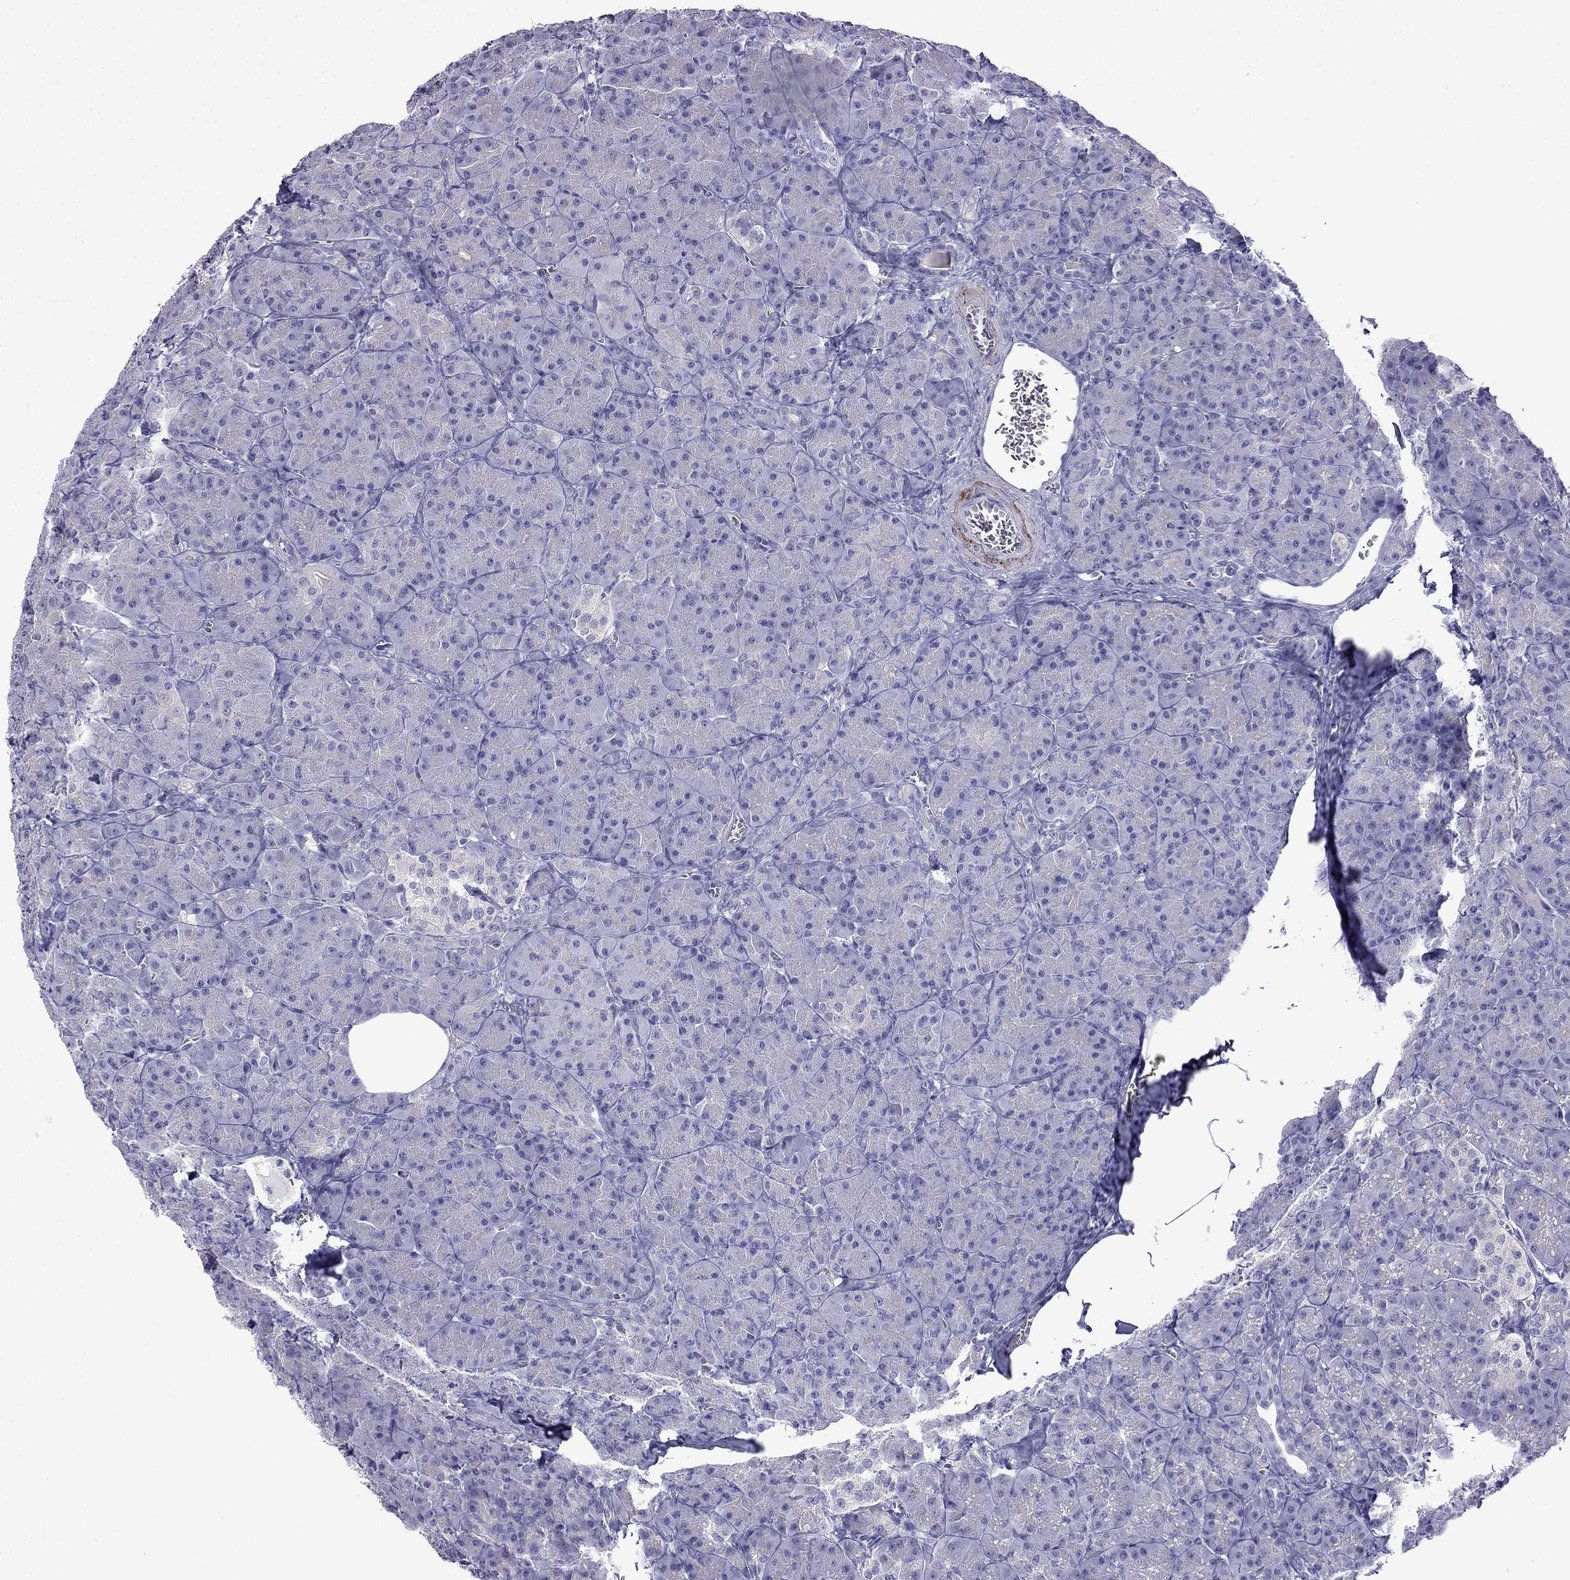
{"staining": {"intensity": "negative", "quantity": "none", "location": "none"}, "tissue": "pancreas", "cell_type": "Exocrine glandular cells", "image_type": "normal", "snomed": [{"axis": "morphology", "description": "Normal tissue, NOS"}, {"axis": "topography", "description": "Pancreas"}], "caption": "Histopathology image shows no significant protein staining in exocrine glandular cells of normal pancreas.", "gene": "MGP", "patient": {"sex": "male", "age": 57}}